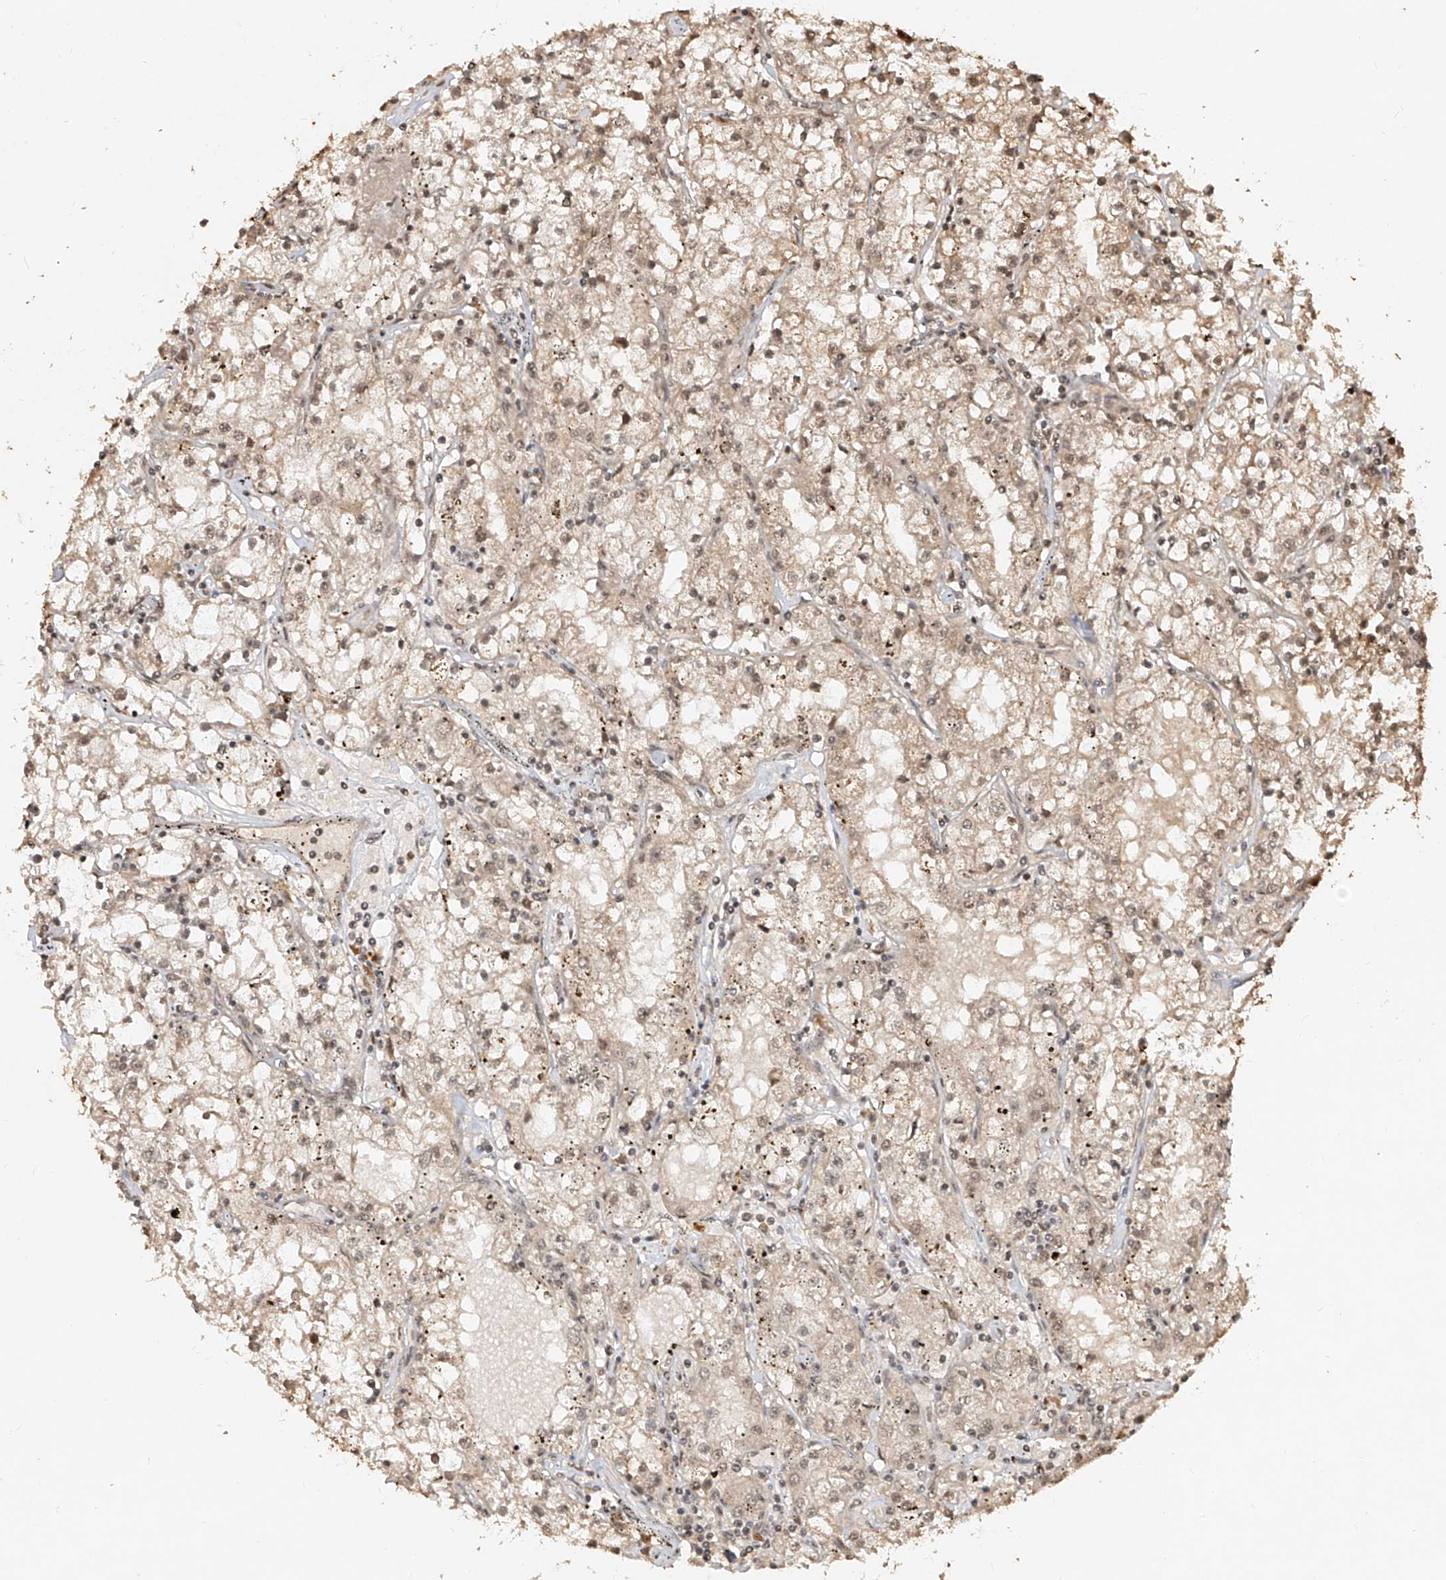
{"staining": {"intensity": "weak", "quantity": ">75%", "location": "cytoplasmic/membranous,nuclear"}, "tissue": "renal cancer", "cell_type": "Tumor cells", "image_type": "cancer", "snomed": [{"axis": "morphology", "description": "Adenocarcinoma, NOS"}, {"axis": "topography", "description": "Kidney"}], "caption": "Weak cytoplasmic/membranous and nuclear staining for a protein is present in approximately >75% of tumor cells of adenocarcinoma (renal) using immunohistochemistry (IHC).", "gene": "UBE2K", "patient": {"sex": "male", "age": 56}}